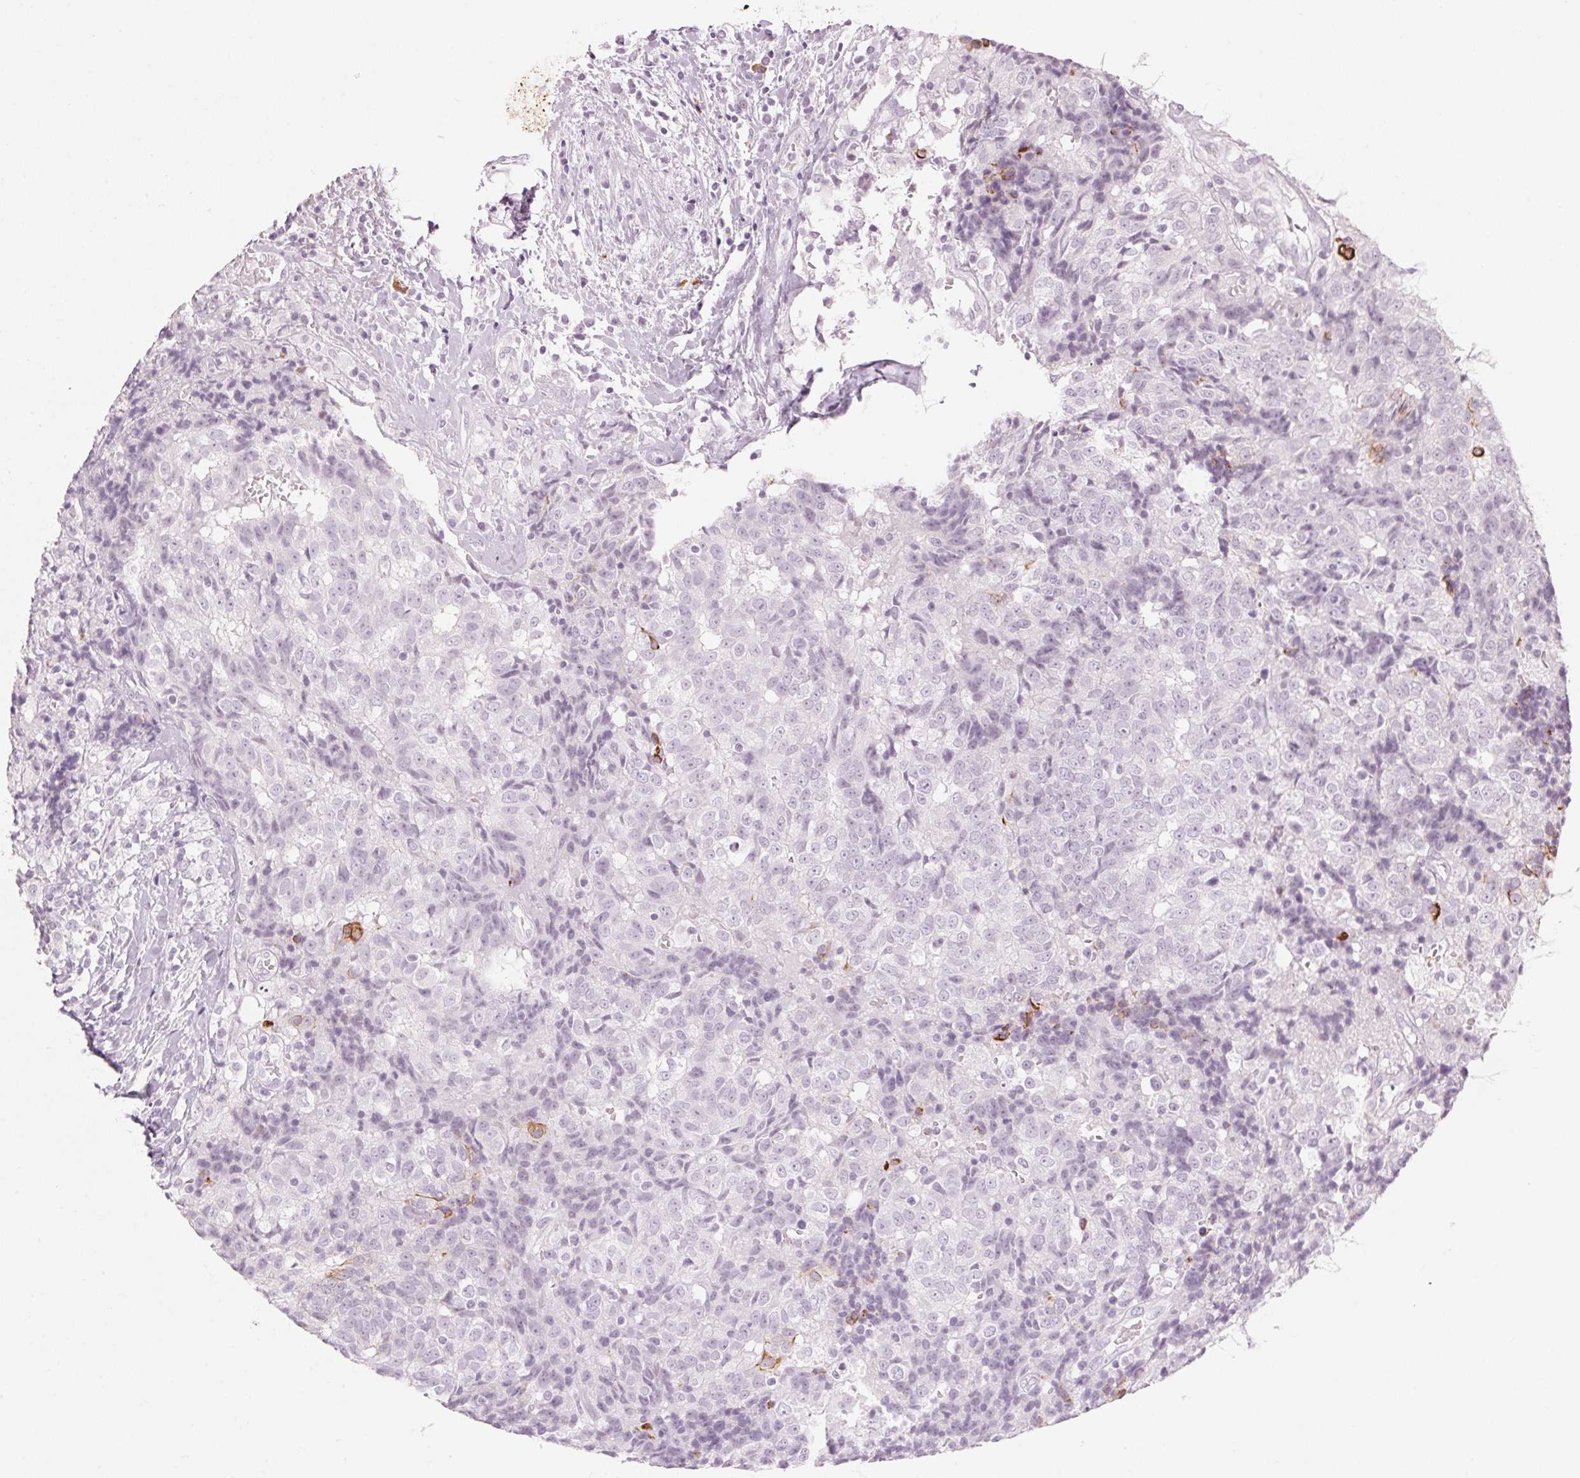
{"staining": {"intensity": "negative", "quantity": "none", "location": "none"}, "tissue": "prostate cancer", "cell_type": "Tumor cells", "image_type": "cancer", "snomed": [{"axis": "morphology", "description": "Adenocarcinoma, High grade"}, {"axis": "topography", "description": "Prostate and seminal vesicle, NOS"}], "caption": "DAB (3,3'-diaminobenzidine) immunohistochemical staining of human prostate cancer shows no significant expression in tumor cells.", "gene": "SCTR", "patient": {"sex": "male", "age": 60}}